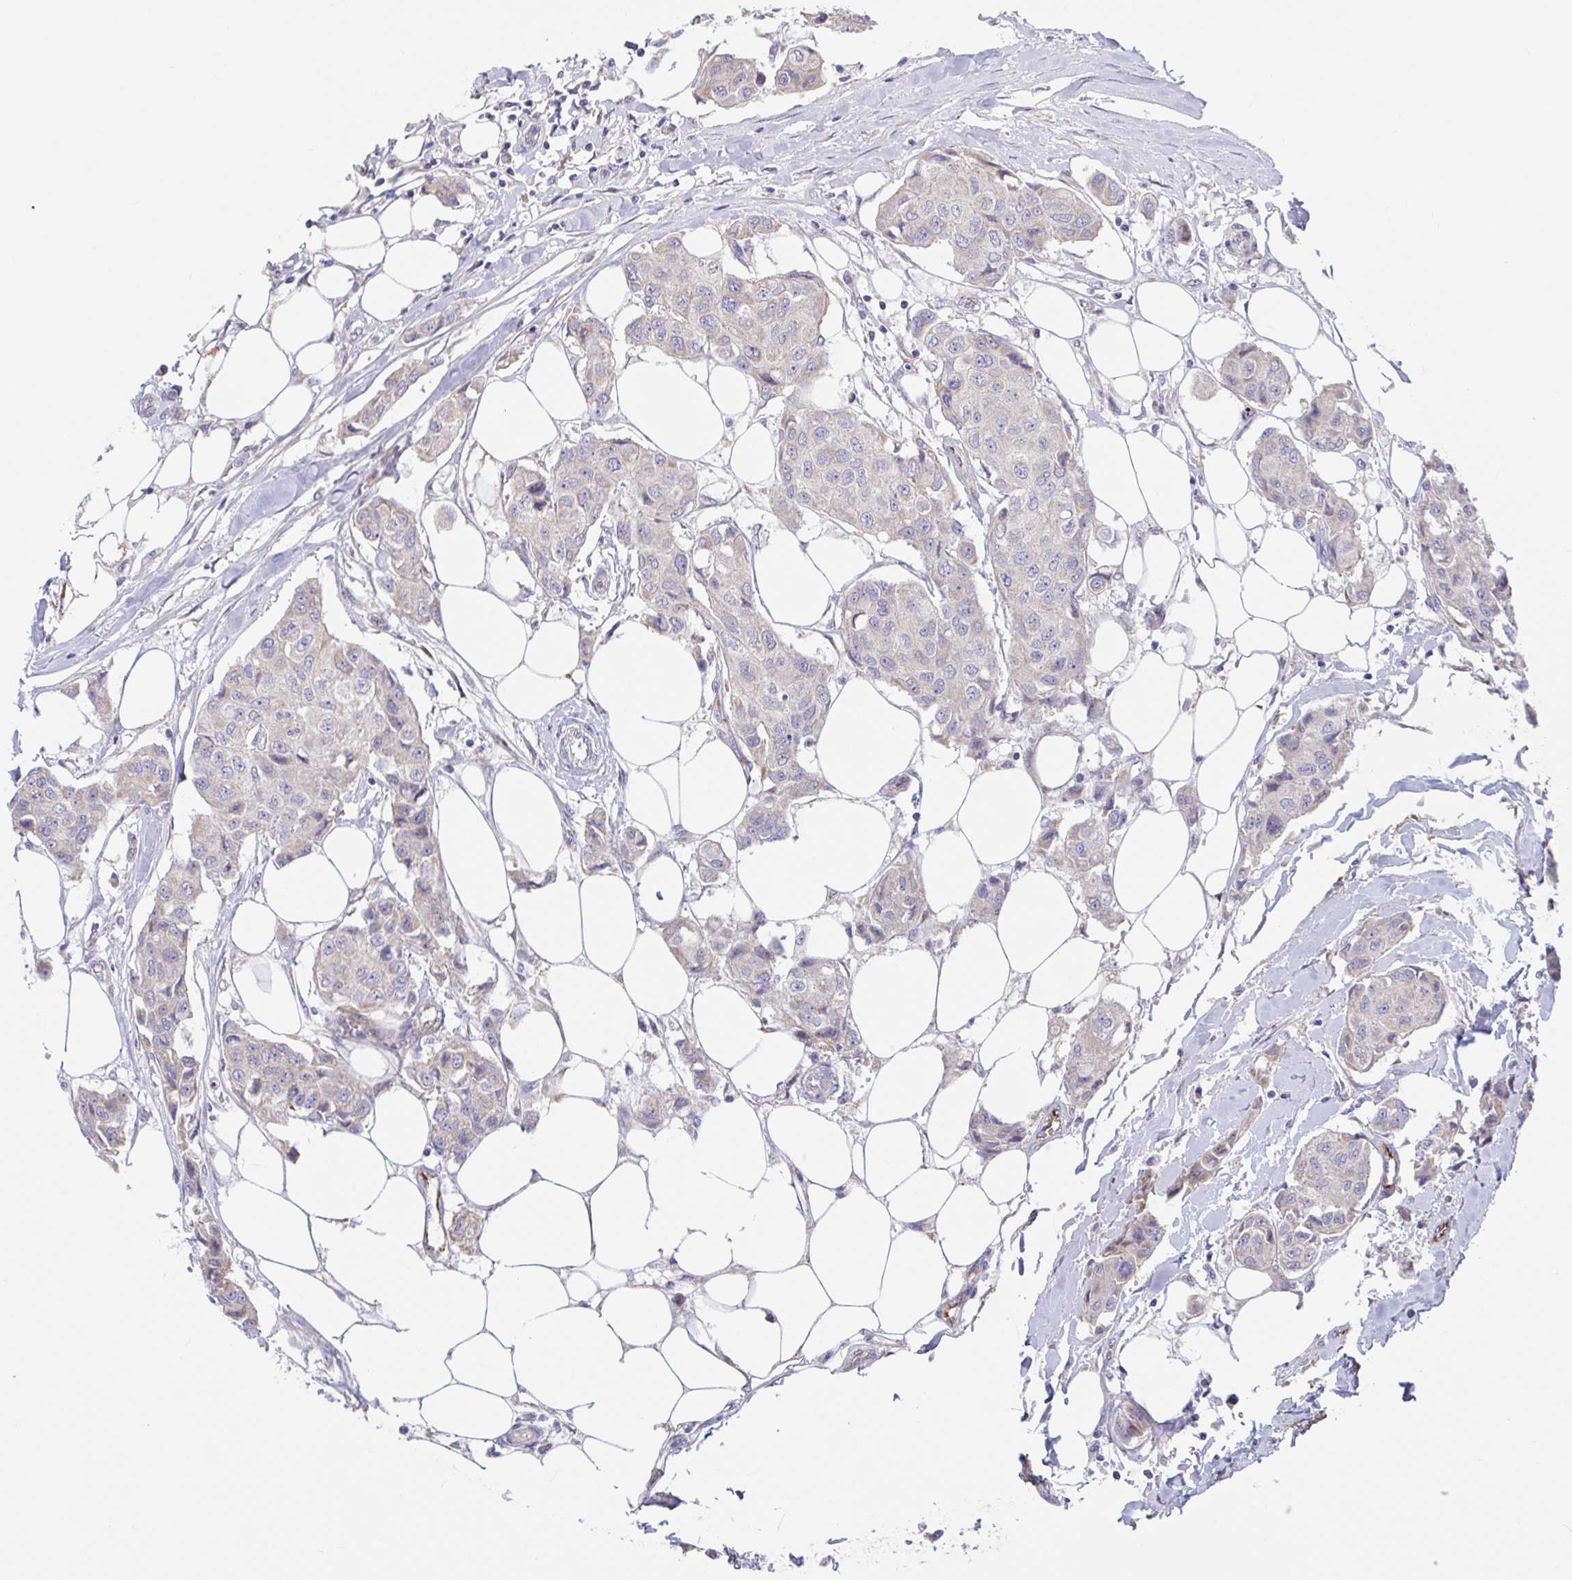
{"staining": {"intensity": "negative", "quantity": "none", "location": "none"}, "tissue": "breast cancer", "cell_type": "Tumor cells", "image_type": "cancer", "snomed": [{"axis": "morphology", "description": "Duct carcinoma"}, {"axis": "topography", "description": "Breast"}, {"axis": "topography", "description": "Lymph node"}], "caption": "Photomicrograph shows no protein expression in tumor cells of infiltrating ductal carcinoma (breast) tissue.", "gene": "IL37", "patient": {"sex": "female", "age": 80}}